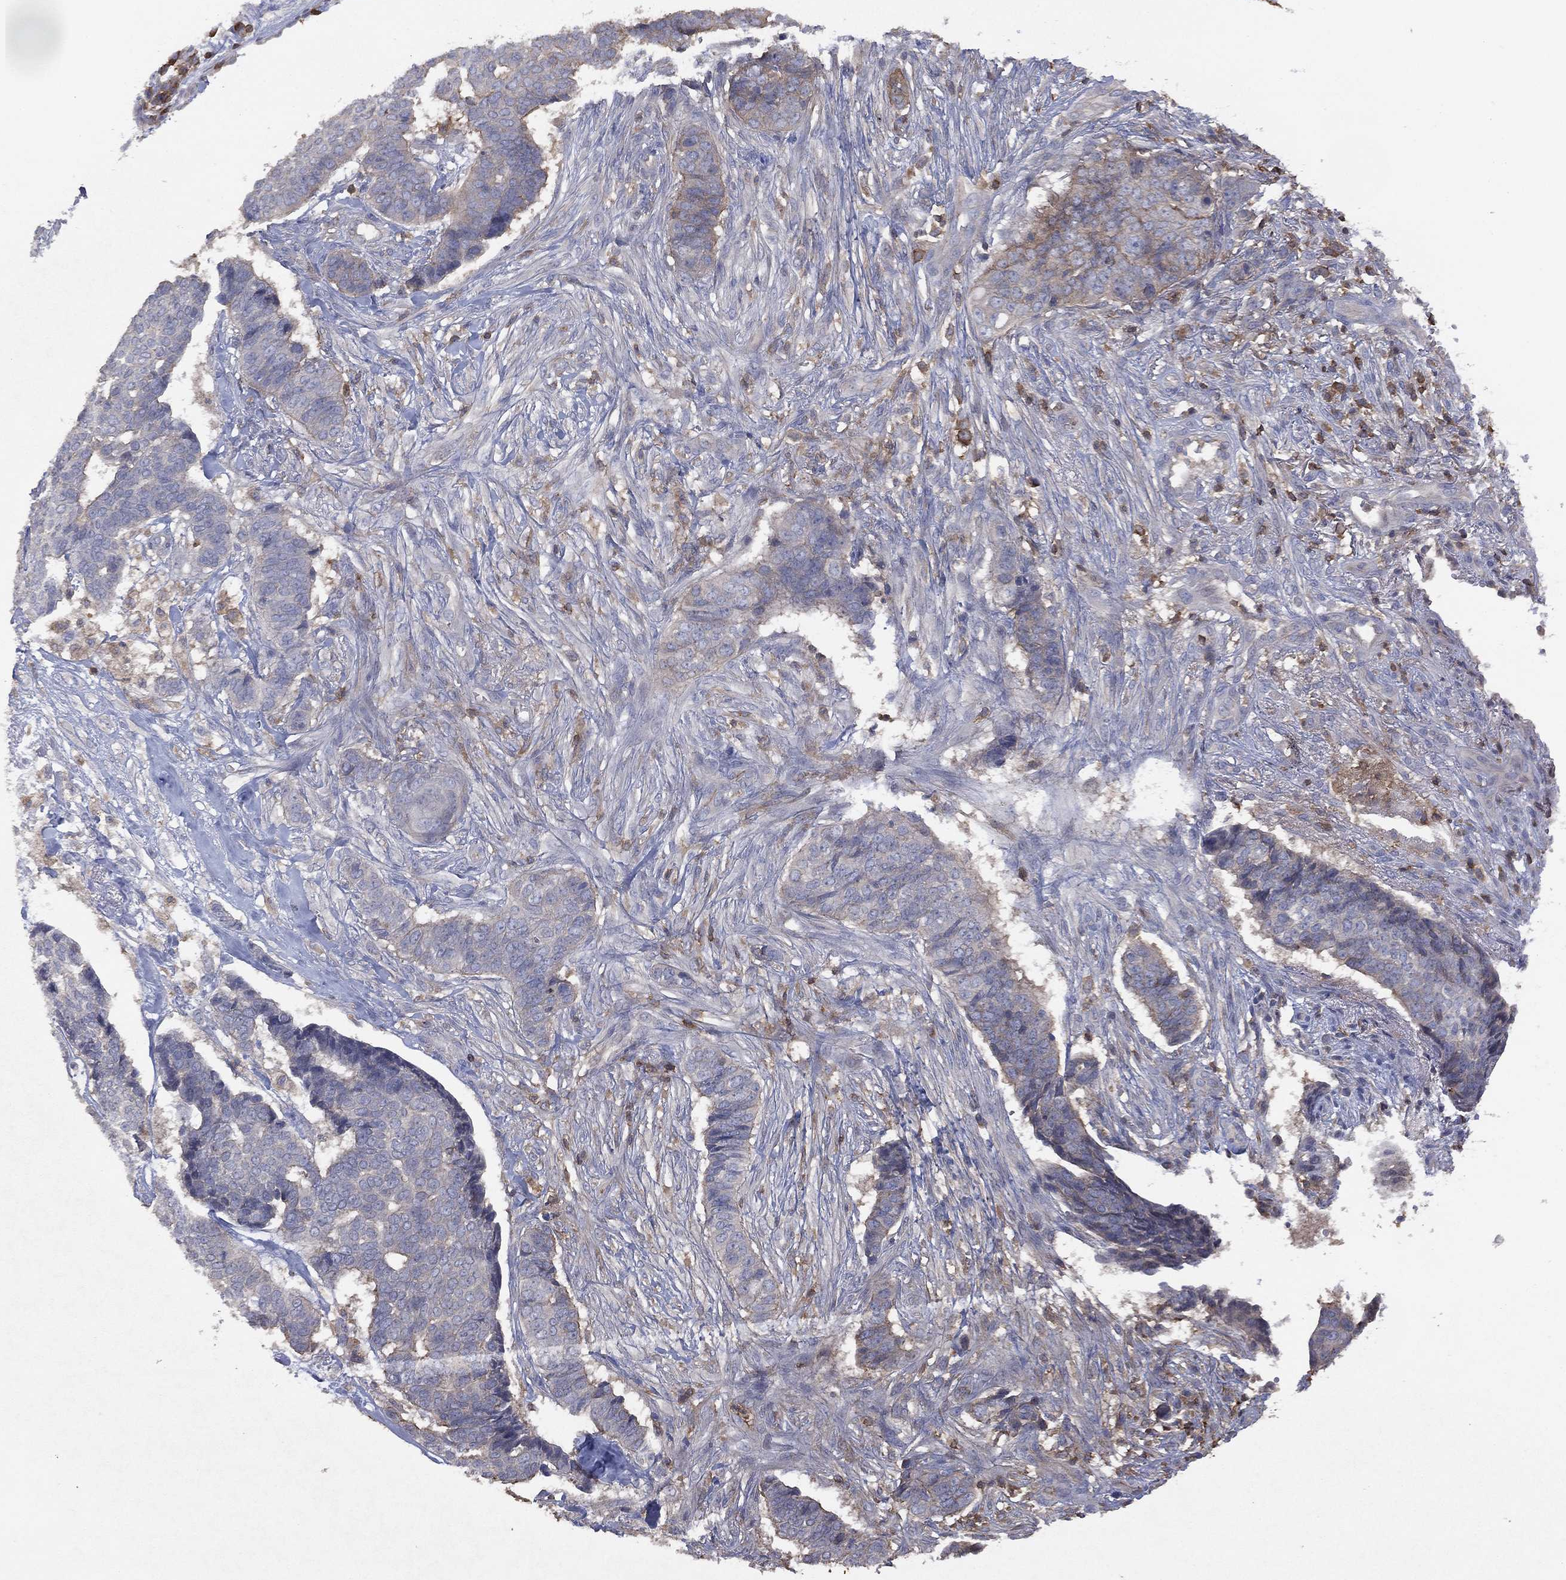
{"staining": {"intensity": "negative", "quantity": "none", "location": "none"}, "tissue": "skin cancer", "cell_type": "Tumor cells", "image_type": "cancer", "snomed": [{"axis": "morphology", "description": "Basal cell carcinoma"}, {"axis": "topography", "description": "Skin"}], "caption": "DAB (3,3'-diaminobenzidine) immunohistochemical staining of skin cancer (basal cell carcinoma) reveals no significant positivity in tumor cells. (Immunohistochemistry (ihc), brightfield microscopy, high magnification).", "gene": "DOCK8", "patient": {"sex": "male", "age": 86}}